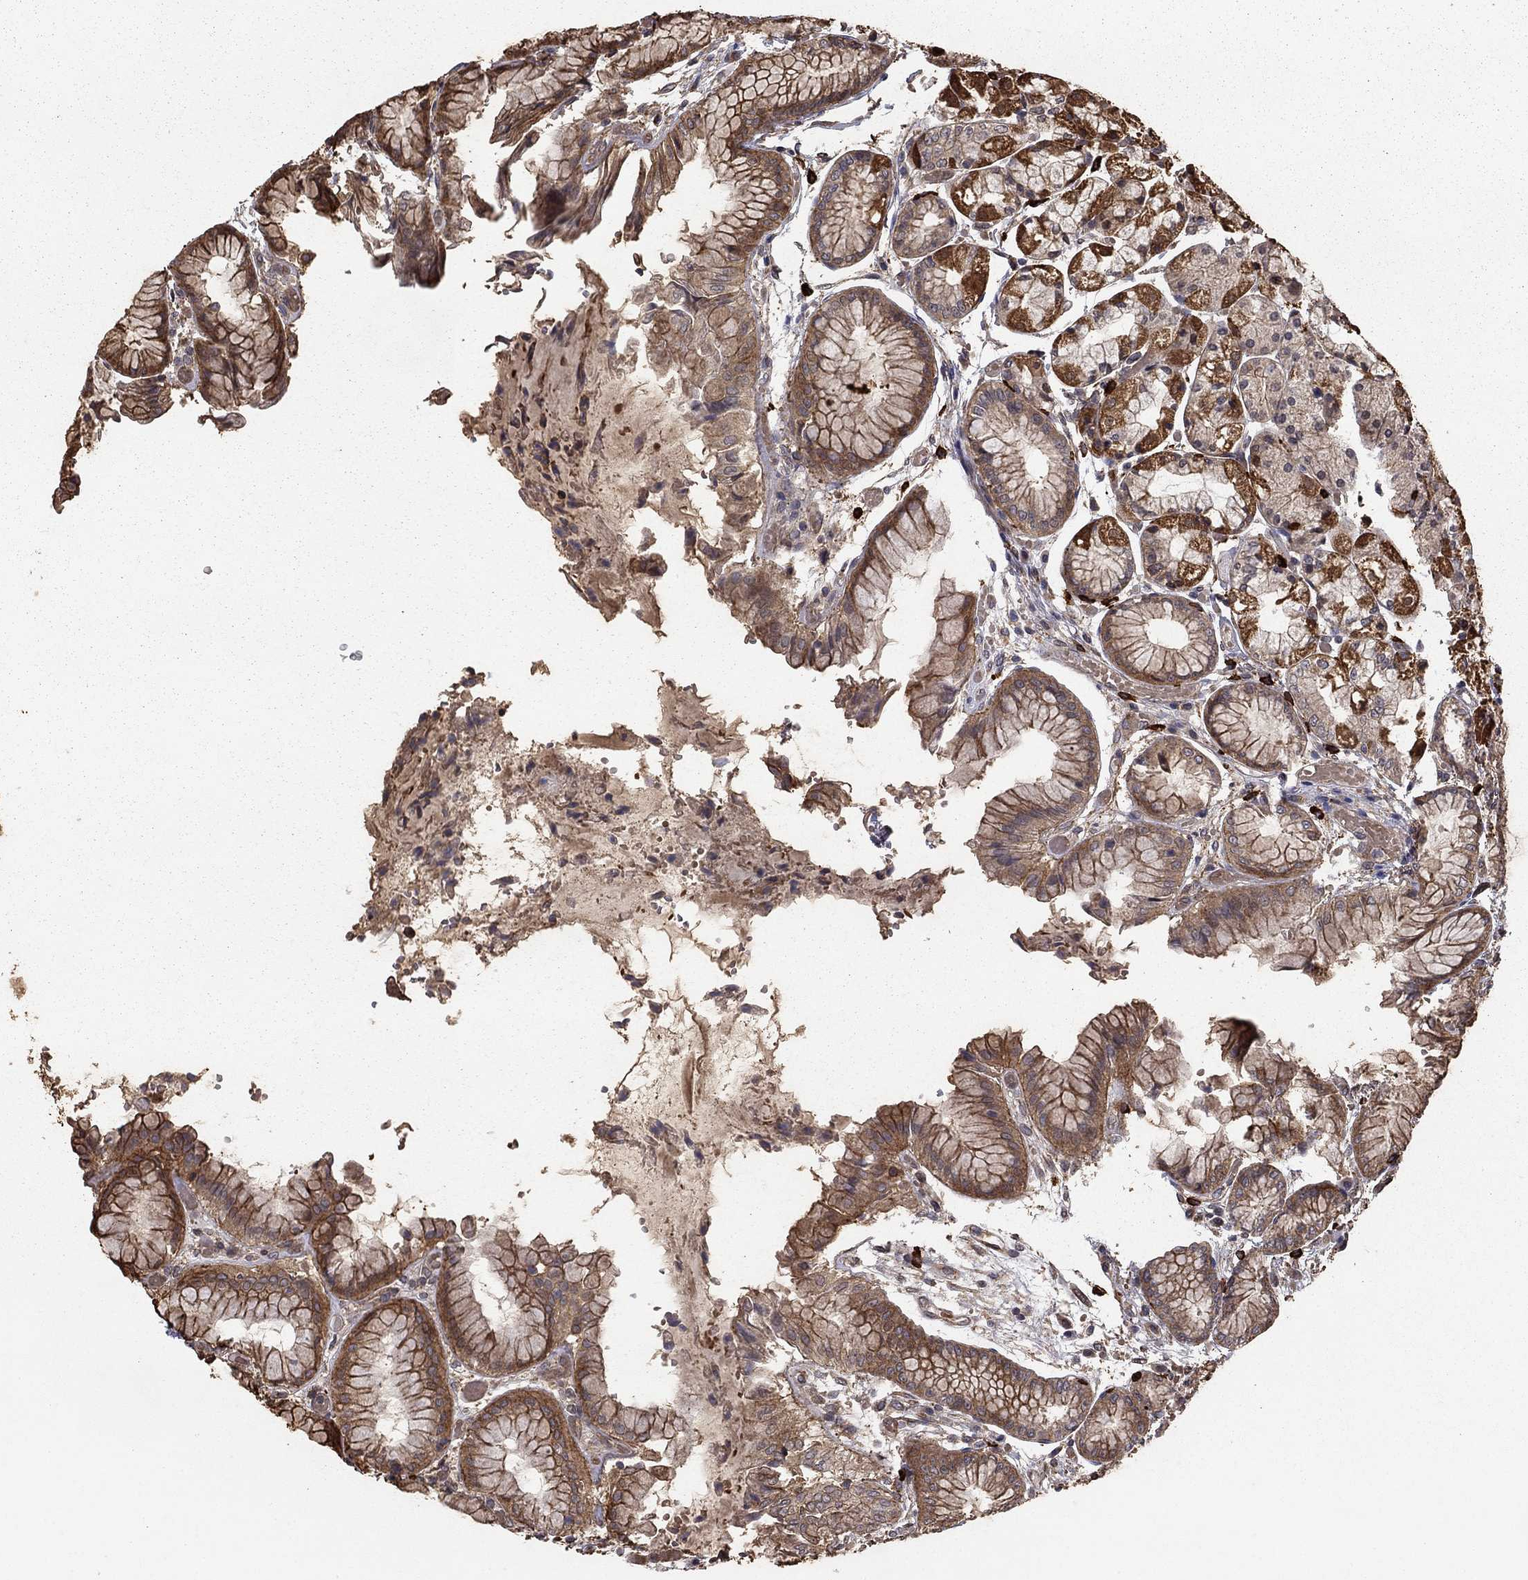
{"staining": {"intensity": "moderate", "quantity": "25%-75%", "location": "cytoplasmic/membranous"}, "tissue": "stomach", "cell_type": "Glandular cells", "image_type": "normal", "snomed": [{"axis": "morphology", "description": "Normal tissue, NOS"}, {"axis": "topography", "description": "Stomach, upper"}], "caption": "The histopathology image demonstrates a brown stain indicating the presence of a protein in the cytoplasmic/membranous of glandular cells in stomach.", "gene": "HABP4", "patient": {"sex": "male", "age": 72}}